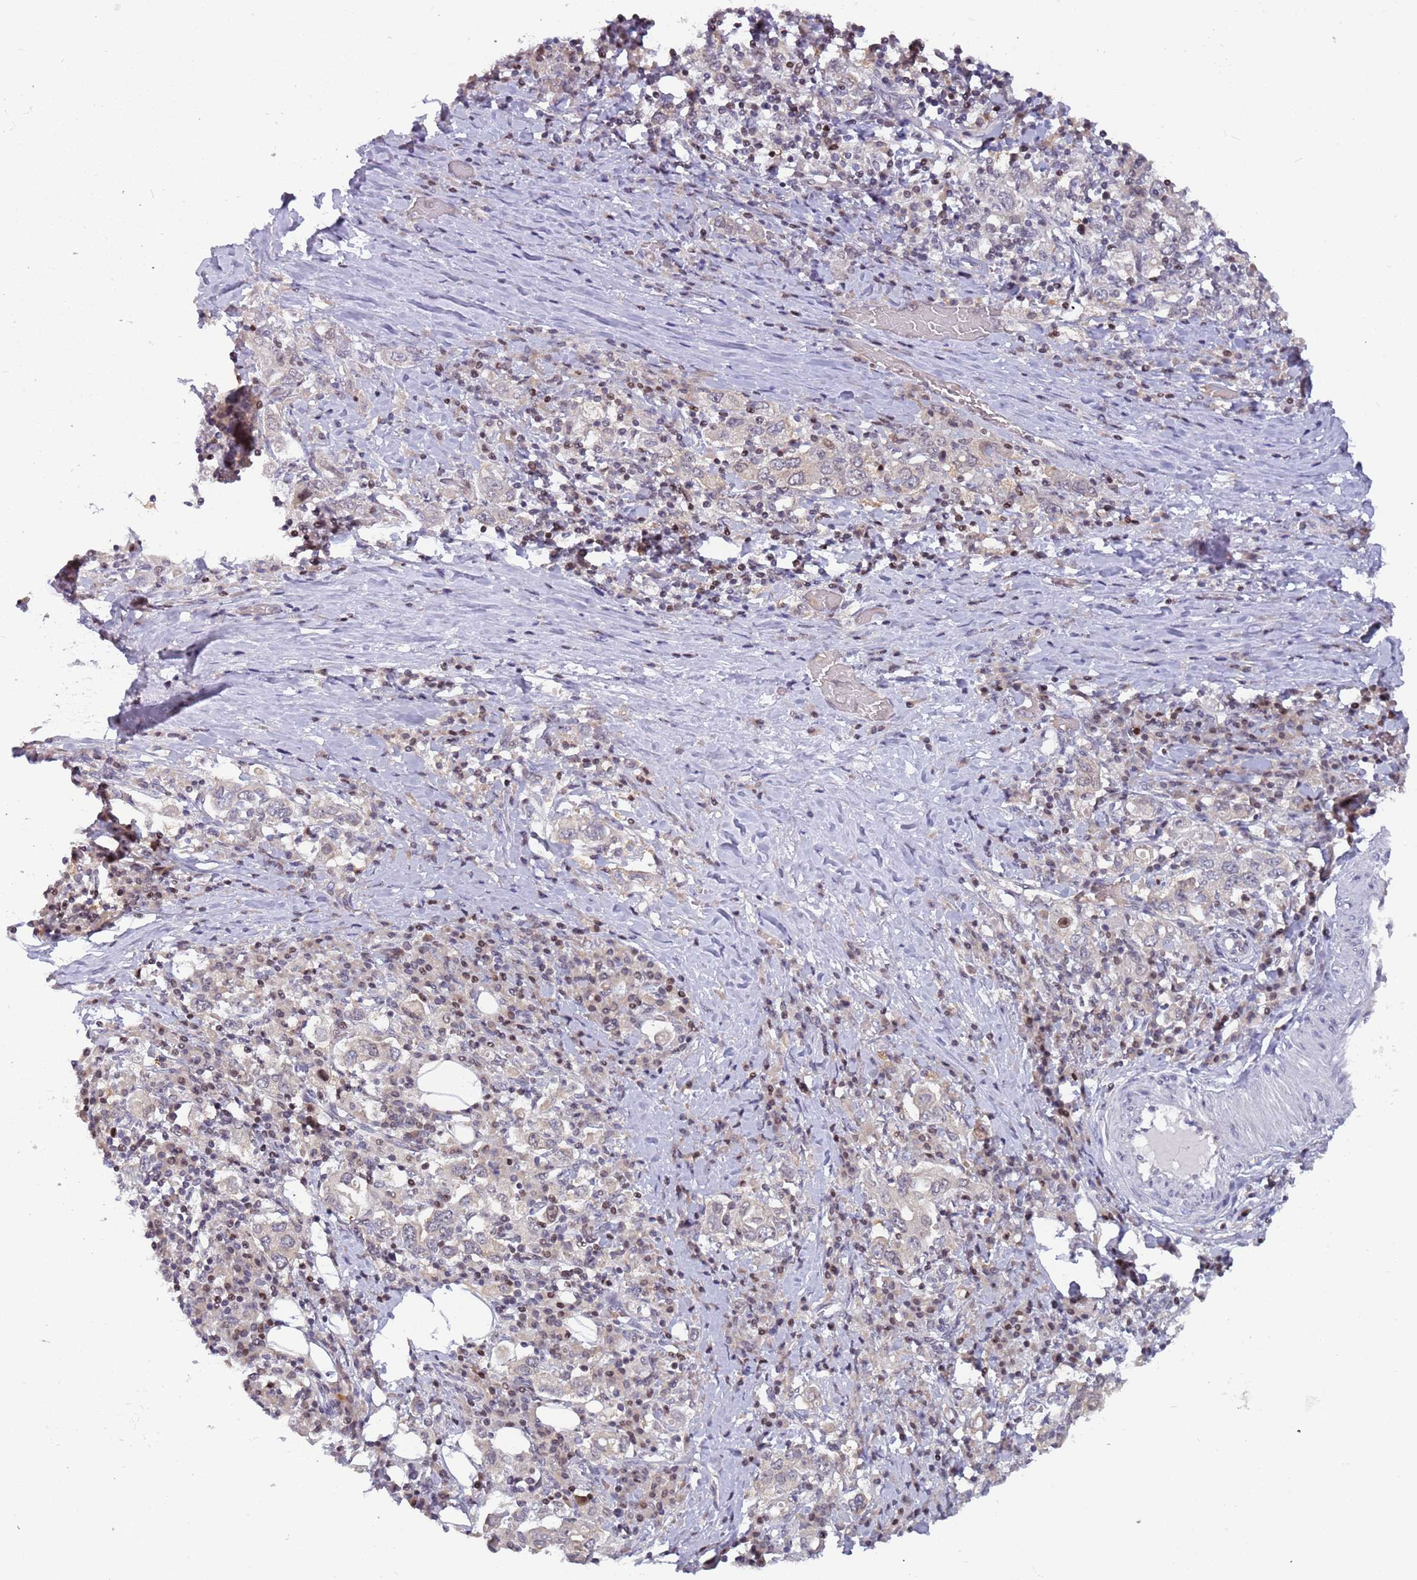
{"staining": {"intensity": "negative", "quantity": "none", "location": "none"}, "tissue": "stomach cancer", "cell_type": "Tumor cells", "image_type": "cancer", "snomed": [{"axis": "morphology", "description": "Adenocarcinoma, NOS"}, {"axis": "topography", "description": "Stomach, upper"}, {"axis": "topography", "description": "Stomach"}], "caption": "This micrograph is of stomach adenocarcinoma stained with immunohistochemistry (IHC) to label a protein in brown with the nuclei are counter-stained blue. There is no expression in tumor cells.", "gene": "ARHGEF5", "patient": {"sex": "male", "age": 62}}